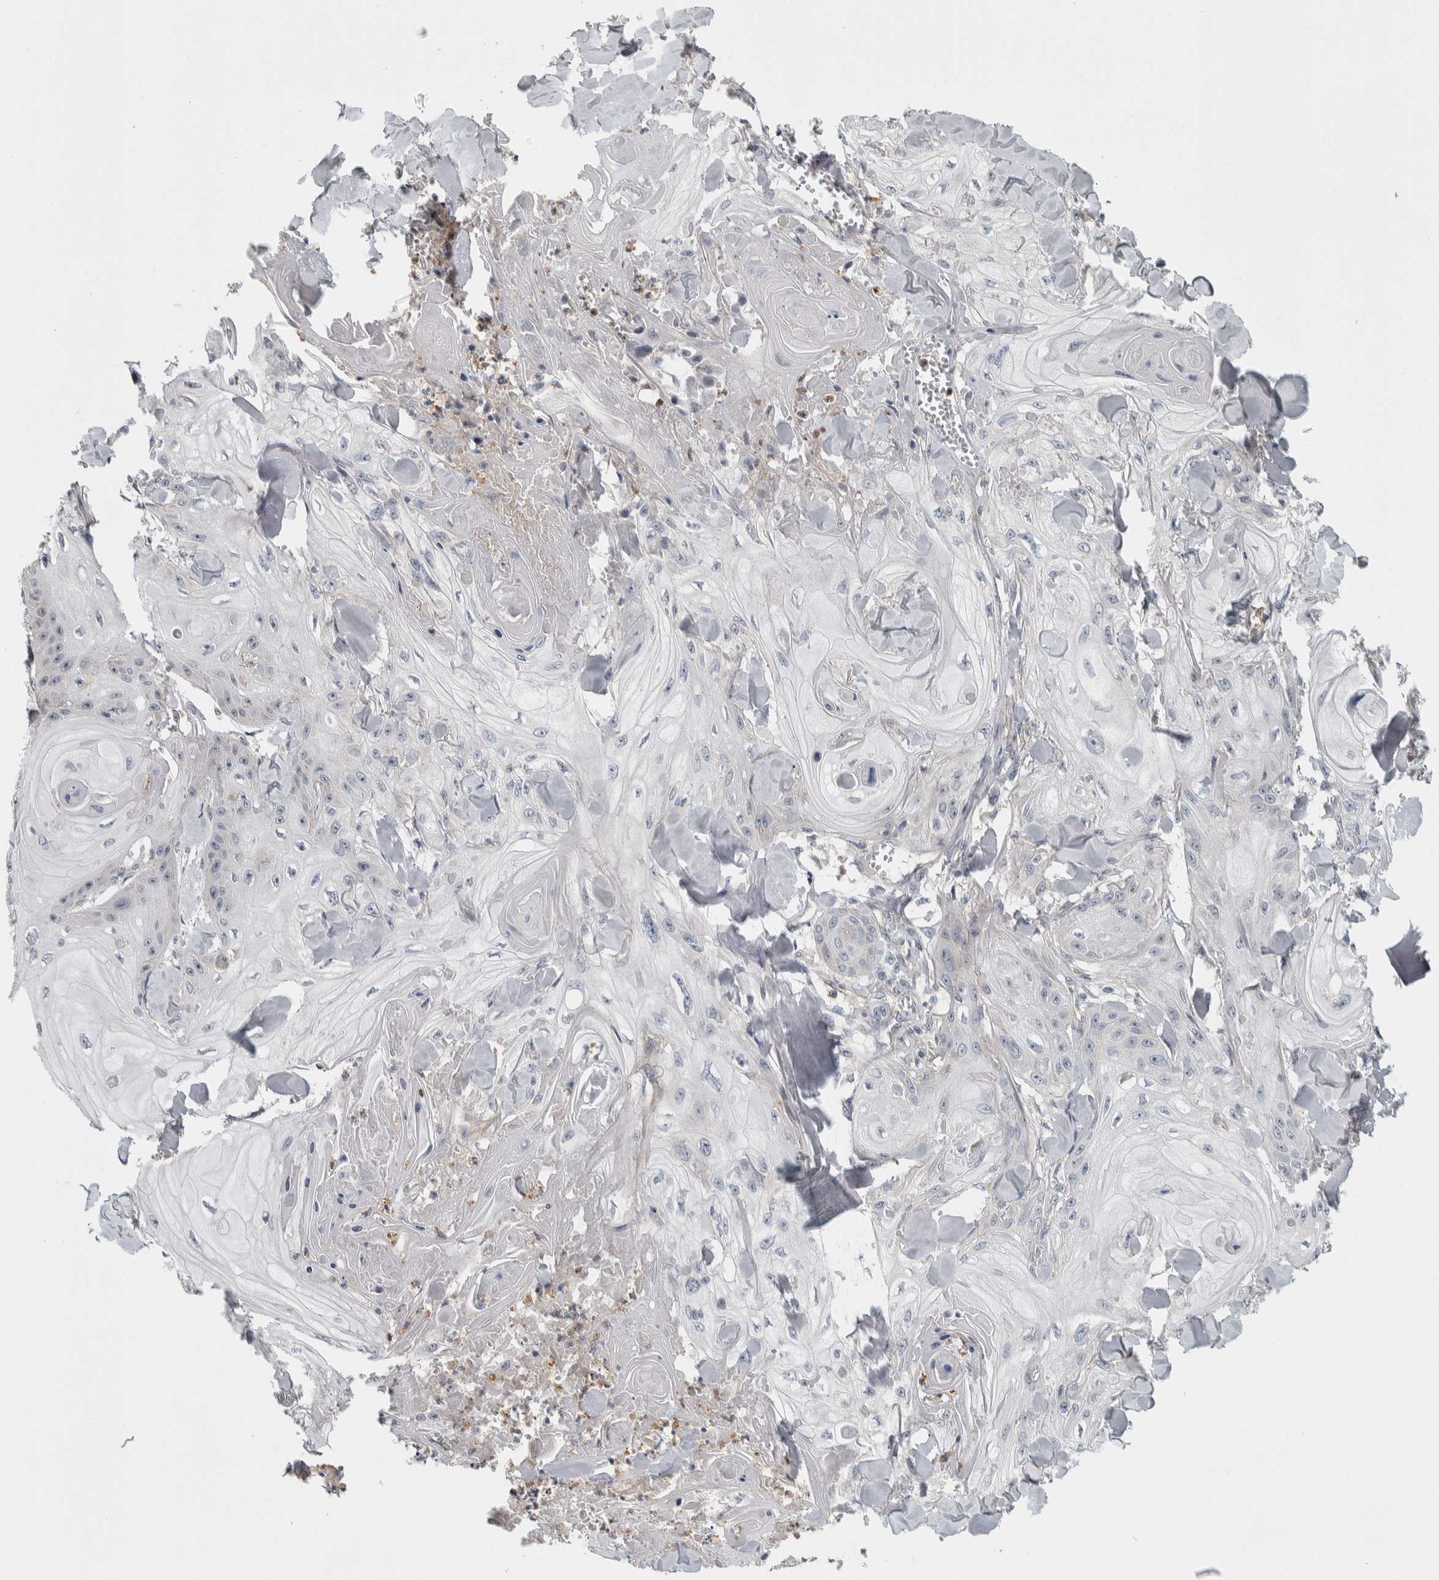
{"staining": {"intensity": "negative", "quantity": "none", "location": "none"}, "tissue": "skin cancer", "cell_type": "Tumor cells", "image_type": "cancer", "snomed": [{"axis": "morphology", "description": "Squamous cell carcinoma, NOS"}, {"axis": "topography", "description": "Skin"}], "caption": "High magnification brightfield microscopy of skin squamous cell carcinoma stained with DAB (3,3'-diaminobenzidine) (brown) and counterstained with hematoxylin (blue): tumor cells show no significant positivity.", "gene": "KCNJ3", "patient": {"sex": "male", "age": 74}}